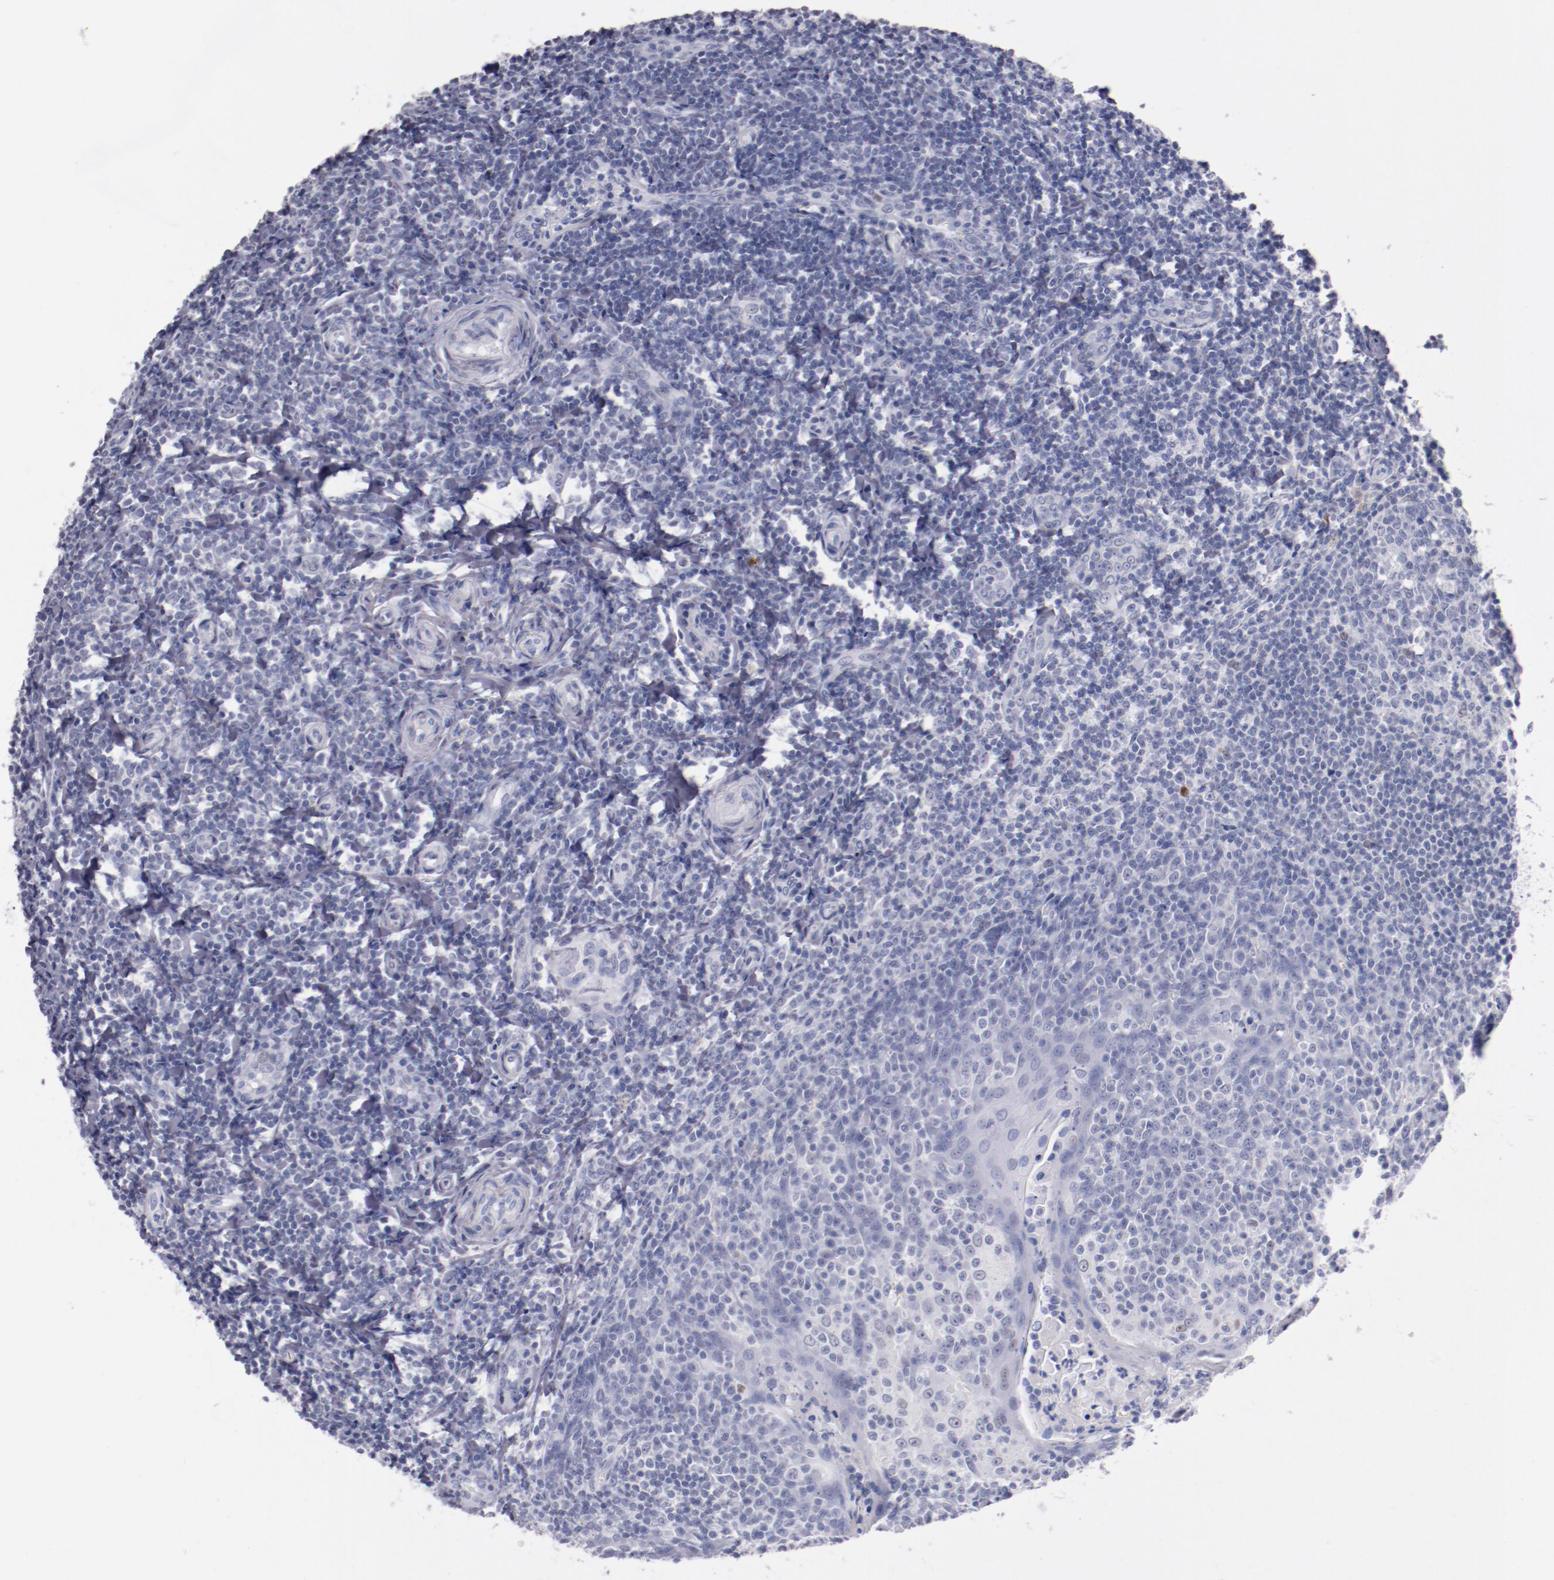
{"staining": {"intensity": "negative", "quantity": "none", "location": "none"}, "tissue": "tonsil", "cell_type": "Germinal center cells", "image_type": "normal", "snomed": [{"axis": "morphology", "description": "Normal tissue, NOS"}, {"axis": "topography", "description": "Tonsil"}], "caption": "This is an immunohistochemistry micrograph of unremarkable tonsil. There is no expression in germinal center cells.", "gene": "HNF1B", "patient": {"sex": "male", "age": 20}}